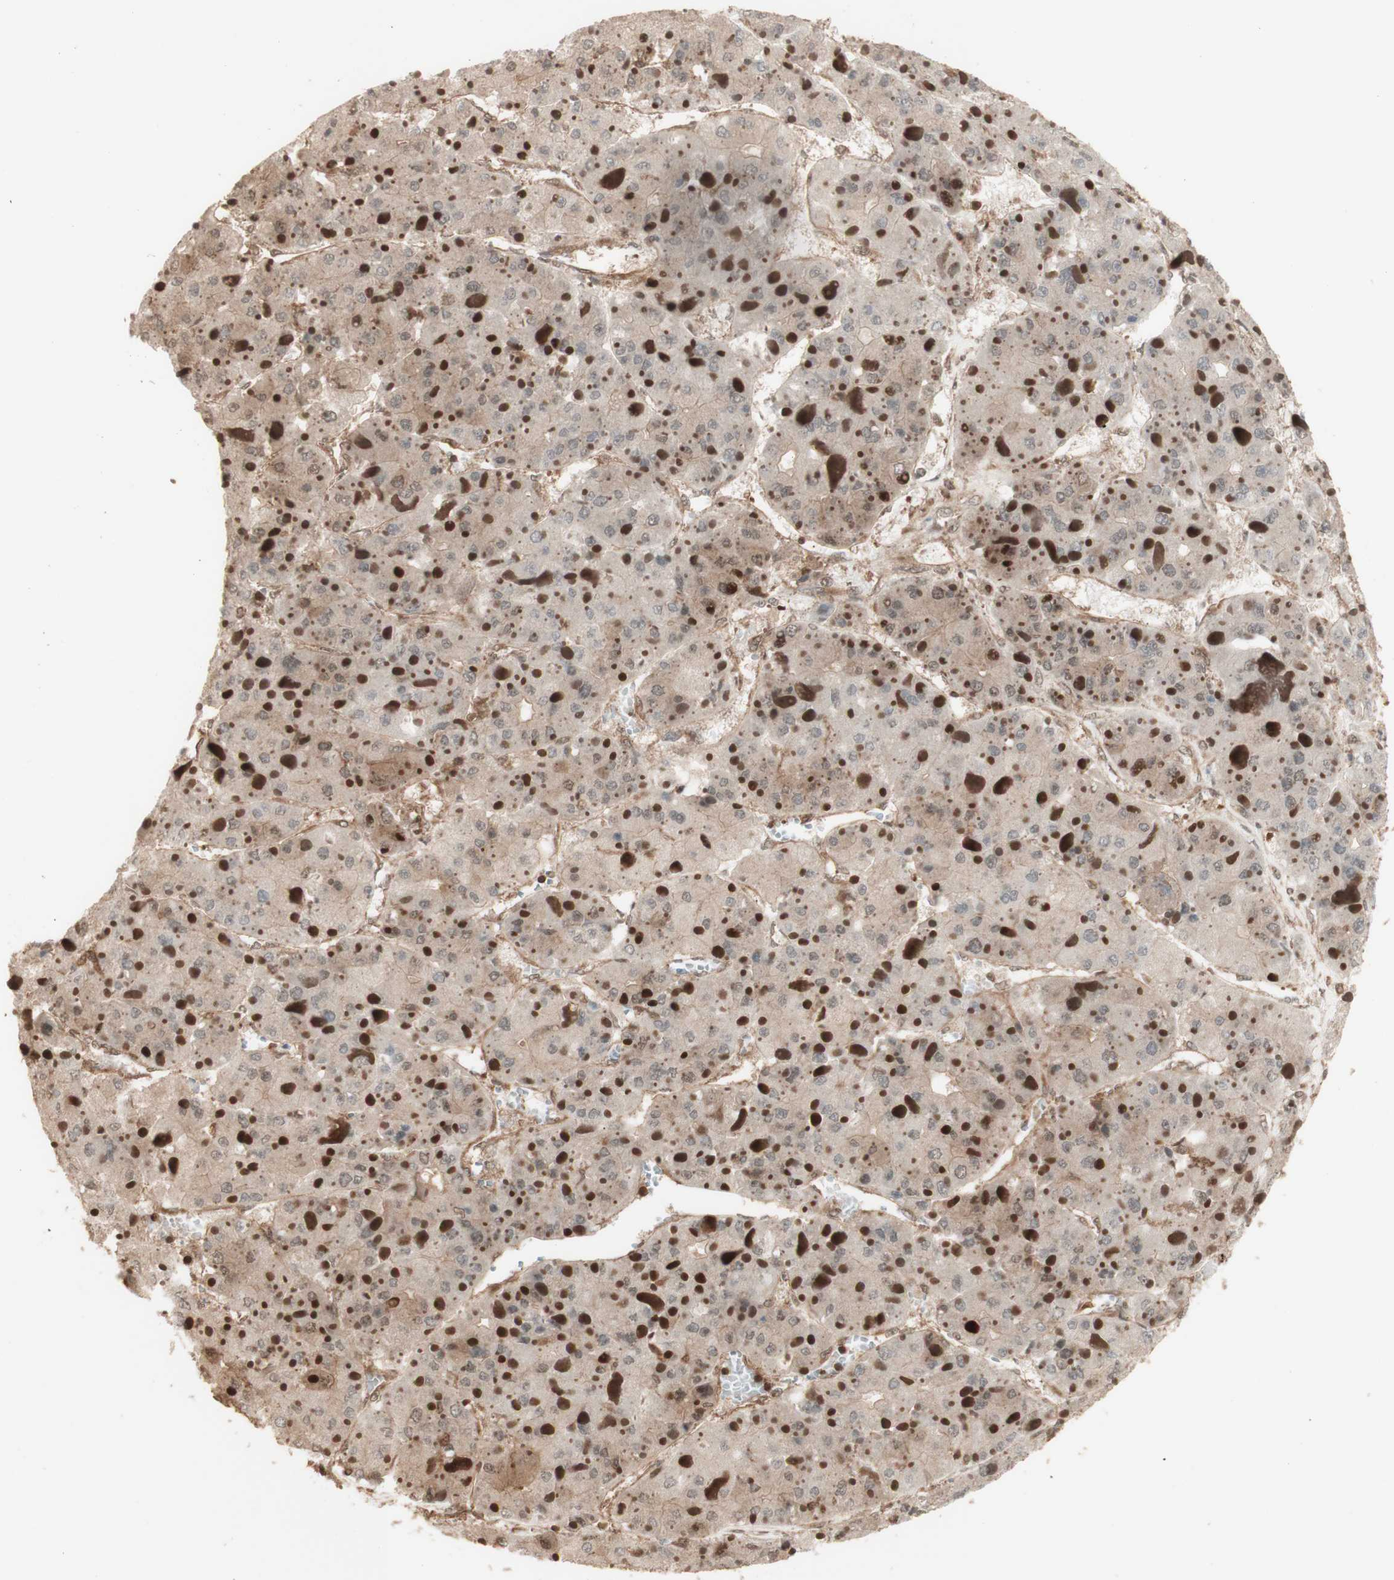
{"staining": {"intensity": "weak", "quantity": ">75%", "location": "cytoplasmic/membranous"}, "tissue": "liver cancer", "cell_type": "Tumor cells", "image_type": "cancer", "snomed": [{"axis": "morphology", "description": "Carcinoma, Hepatocellular, NOS"}, {"axis": "topography", "description": "Liver"}], "caption": "Immunohistochemical staining of liver cancer (hepatocellular carcinoma) demonstrates low levels of weak cytoplasmic/membranous staining in about >75% of tumor cells. The staining was performed using DAB (3,3'-diaminobenzidine) to visualize the protein expression in brown, while the nuclei were stained in blue with hematoxylin (Magnification: 20x).", "gene": "YWHAB", "patient": {"sex": "female", "age": 73}}